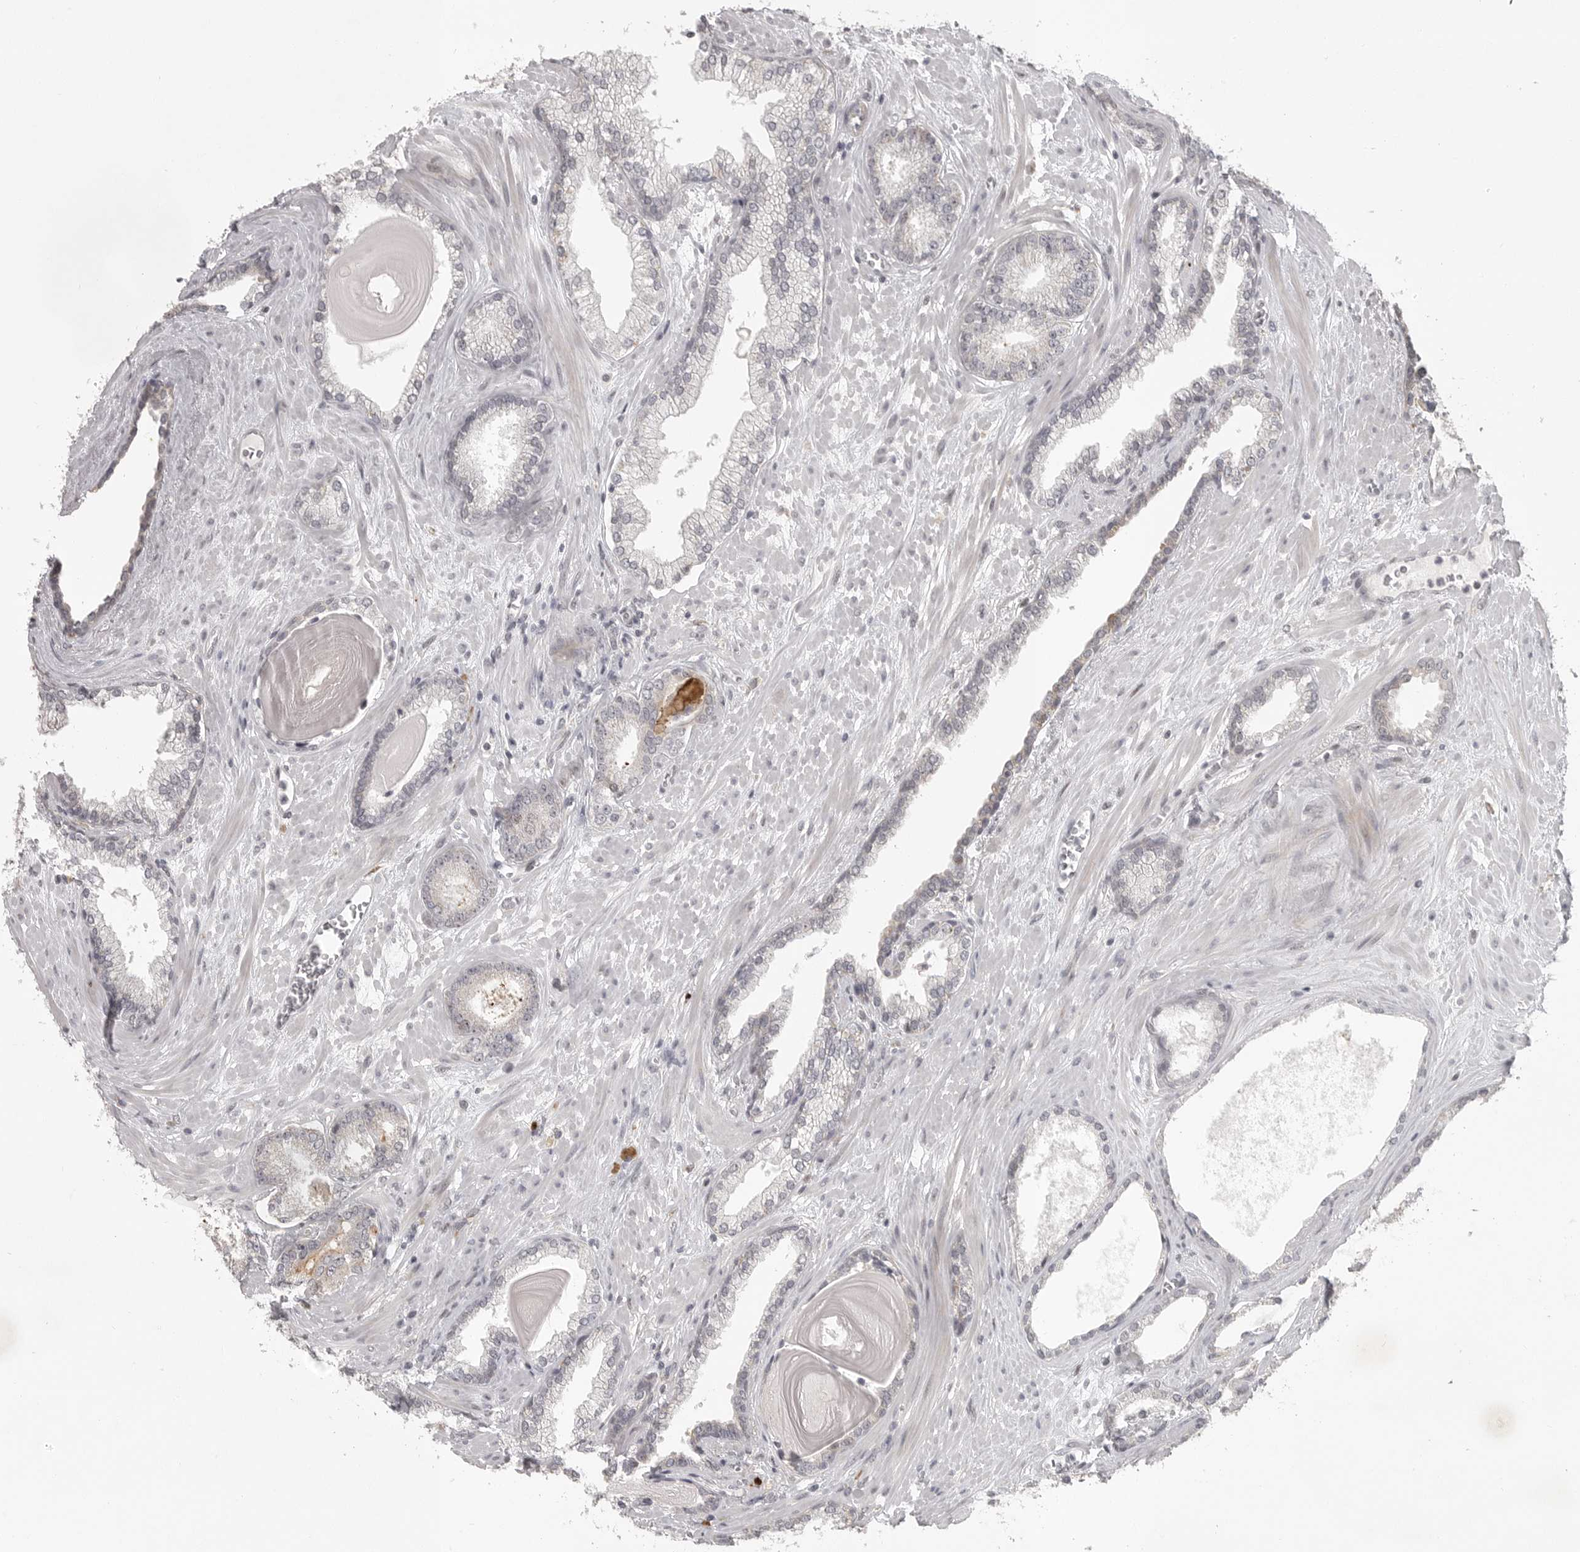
{"staining": {"intensity": "negative", "quantity": "none", "location": "none"}, "tissue": "prostate cancer", "cell_type": "Tumor cells", "image_type": "cancer", "snomed": [{"axis": "morphology", "description": "Adenocarcinoma, Low grade"}, {"axis": "topography", "description": "Prostate"}], "caption": "An immunohistochemistry (IHC) photomicrograph of prostate low-grade adenocarcinoma is shown. There is no staining in tumor cells of prostate low-grade adenocarcinoma.", "gene": "POLE2", "patient": {"sex": "male", "age": 70}}